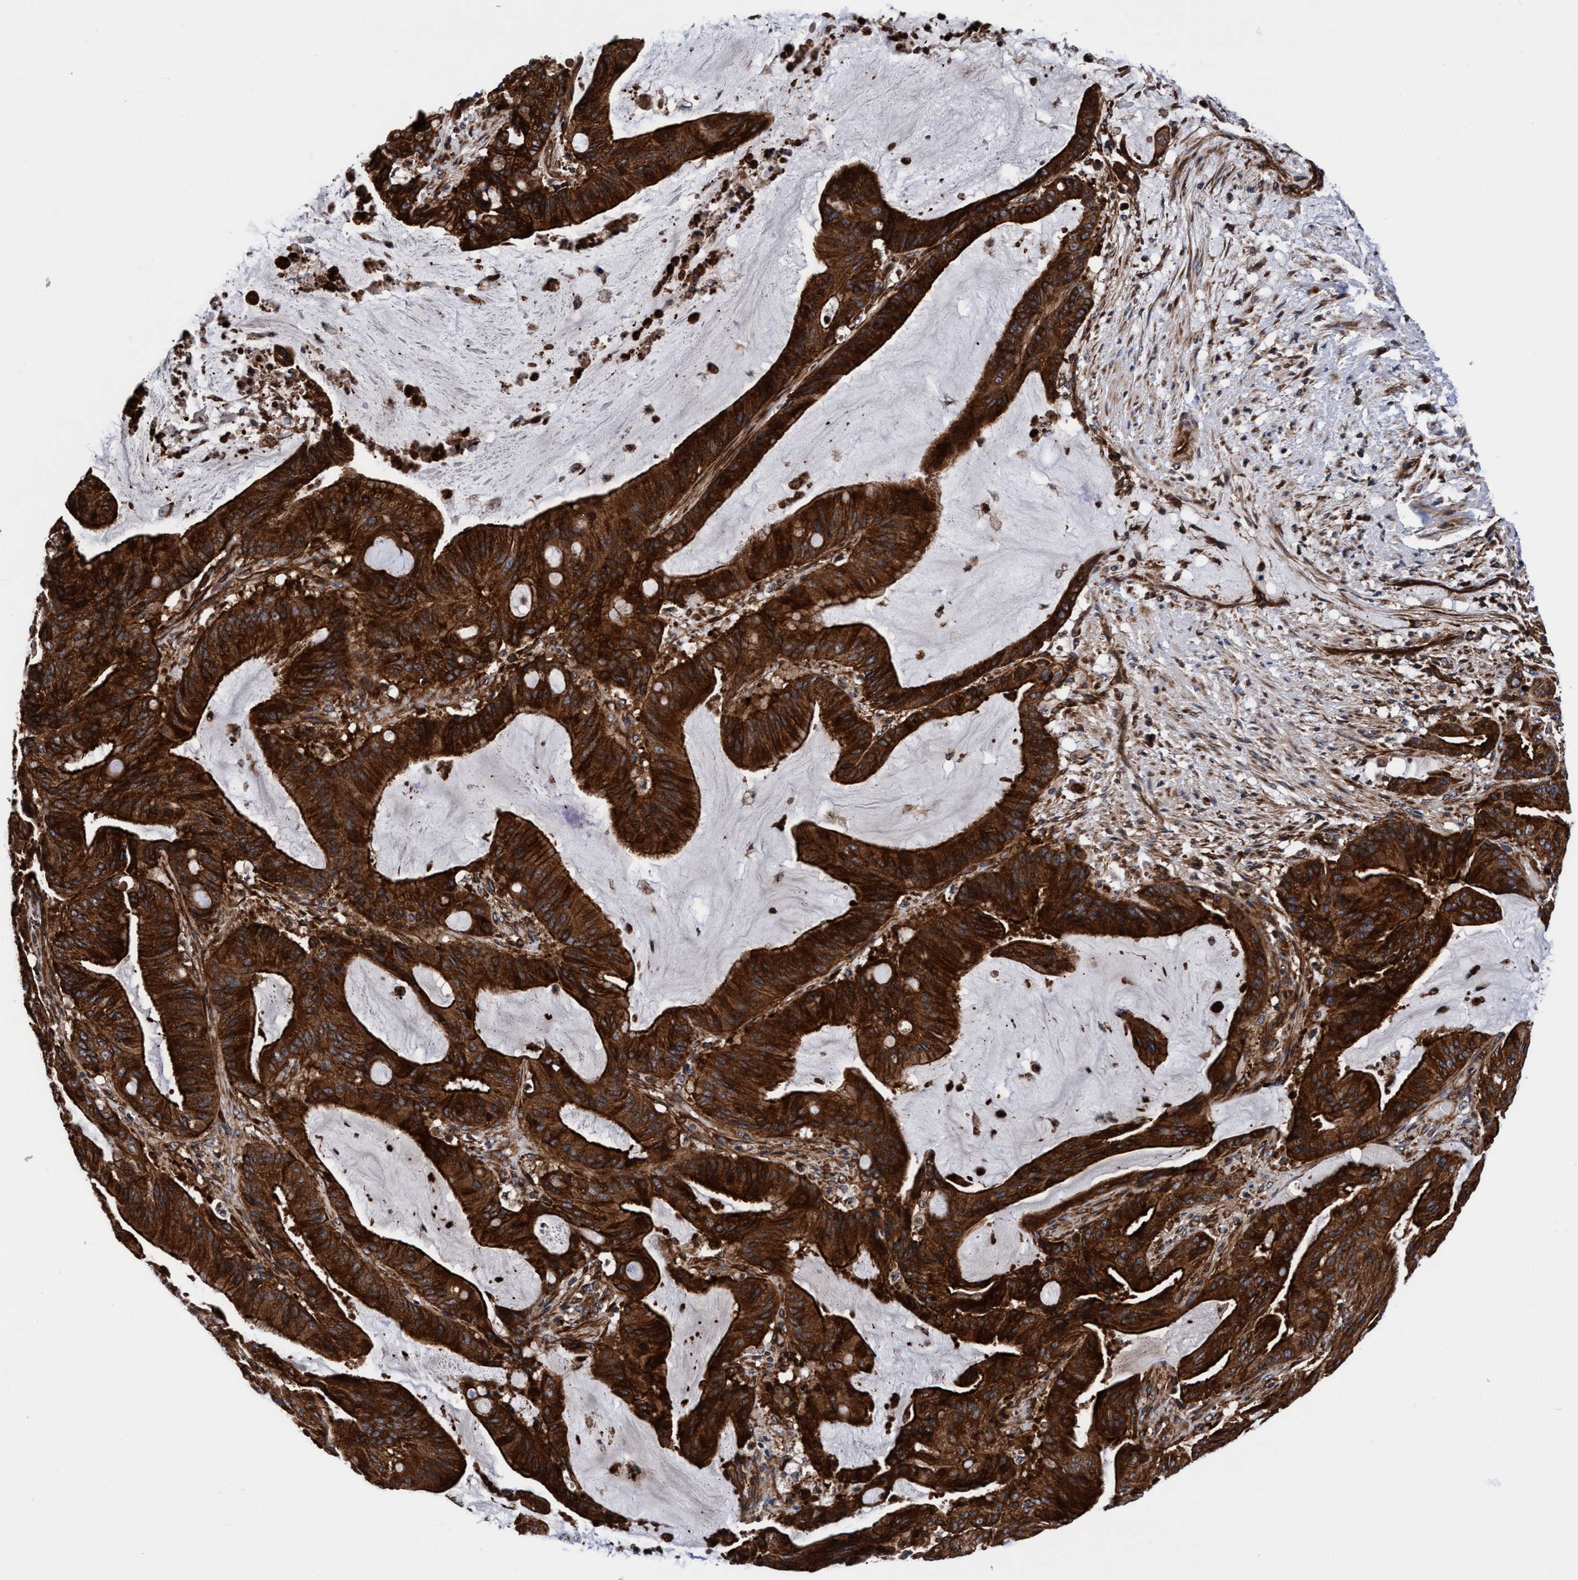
{"staining": {"intensity": "strong", "quantity": ">75%", "location": "cytoplasmic/membranous"}, "tissue": "liver cancer", "cell_type": "Tumor cells", "image_type": "cancer", "snomed": [{"axis": "morphology", "description": "Normal tissue, NOS"}, {"axis": "morphology", "description": "Cholangiocarcinoma"}, {"axis": "topography", "description": "Liver"}, {"axis": "topography", "description": "Peripheral nerve tissue"}], "caption": "This micrograph shows liver cancer stained with IHC to label a protein in brown. The cytoplasmic/membranous of tumor cells show strong positivity for the protein. Nuclei are counter-stained blue.", "gene": "MCM3AP", "patient": {"sex": "female", "age": 73}}